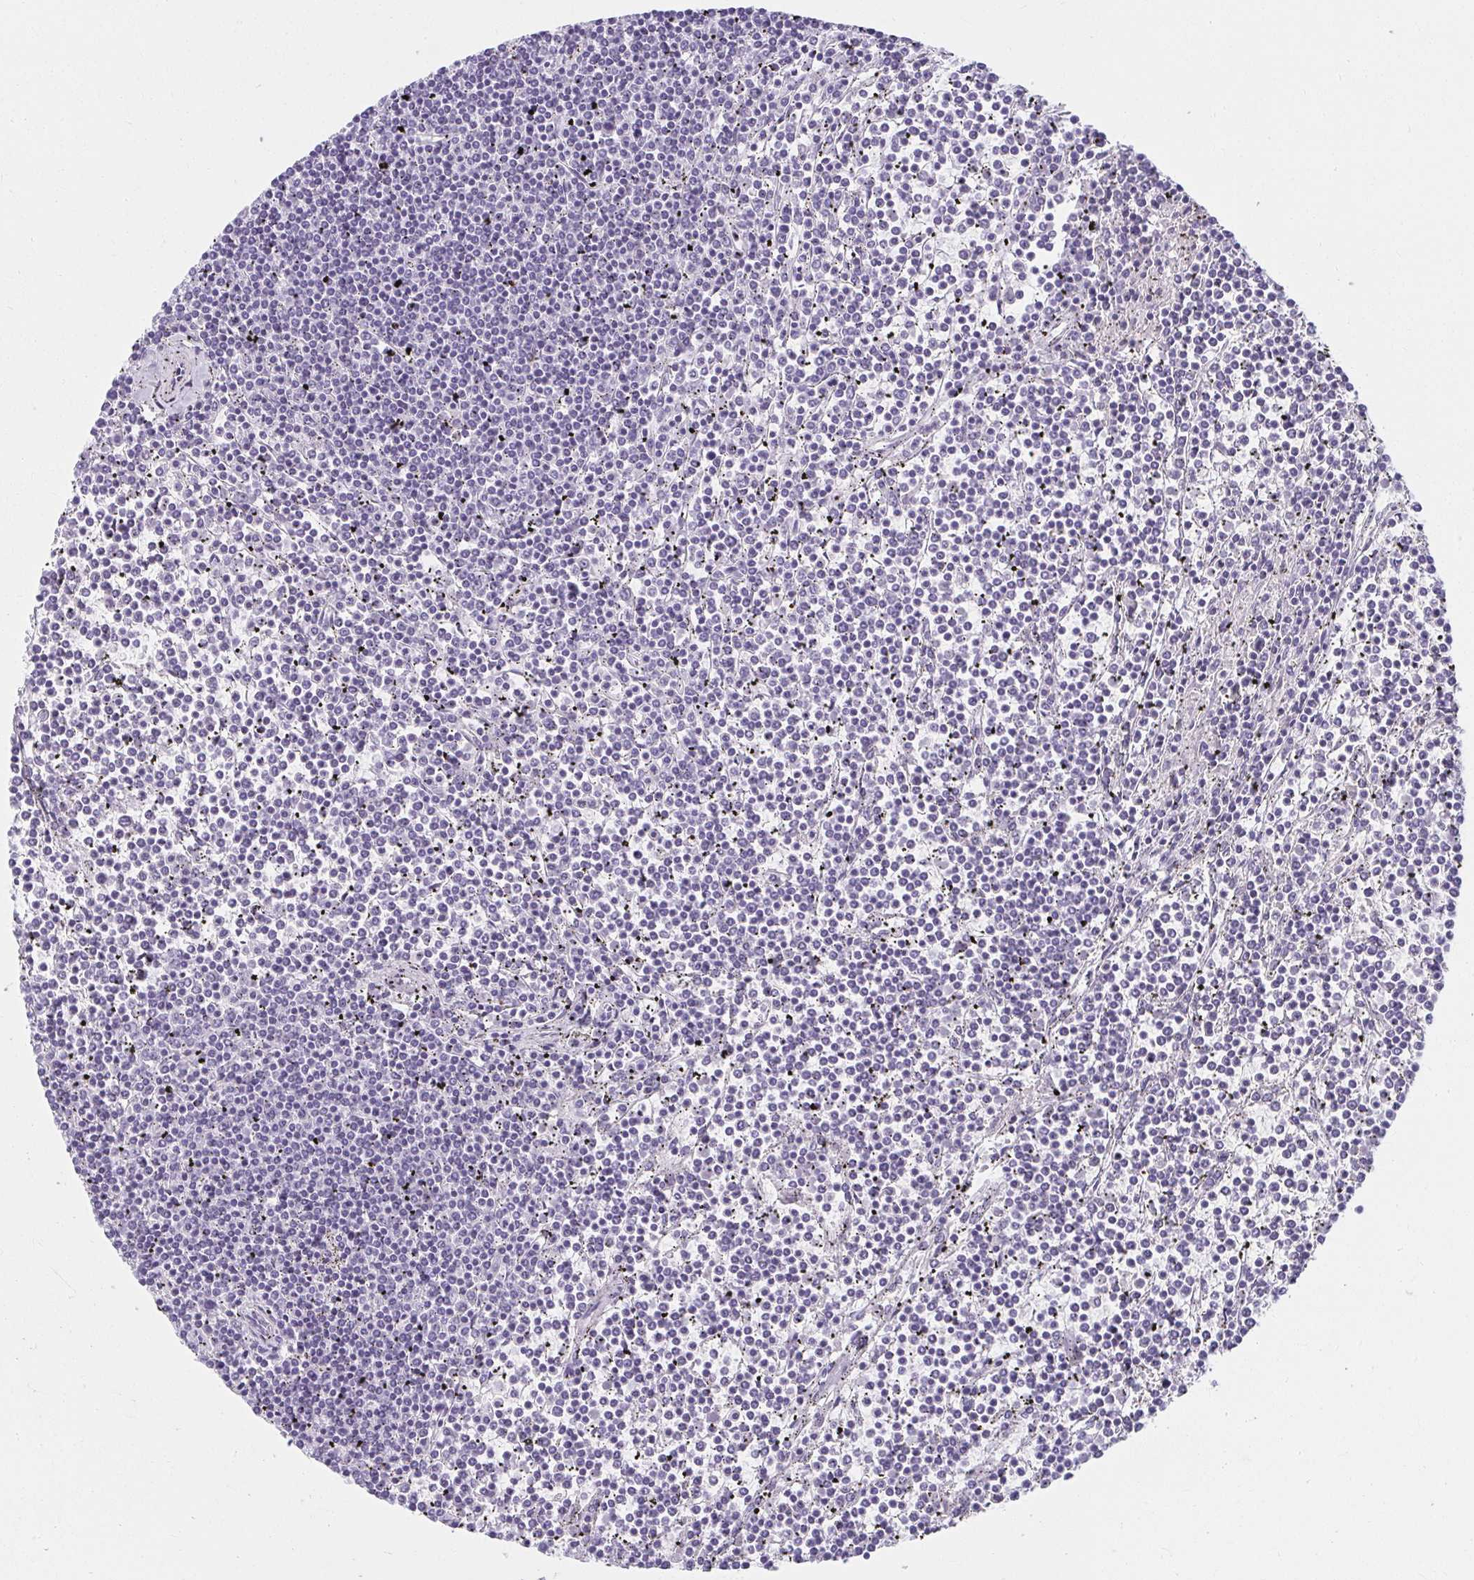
{"staining": {"intensity": "negative", "quantity": "none", "location": "none"}, "tissue": "lymphoma", "cell_type": "Tumor cells", "image_type": "cancer", "snomed": [{"axis": "morphology", "description": "Malignant lymphoma, non-Hodgkin's type, Low grade"}, {"axis": "topography", "description": "Spleen"}], "caption": "A histopathology image of human lymphoma is negative for staining in tumor cells.", "gene": "MOBP", "patient": {"sex": "female", "age": 19}}